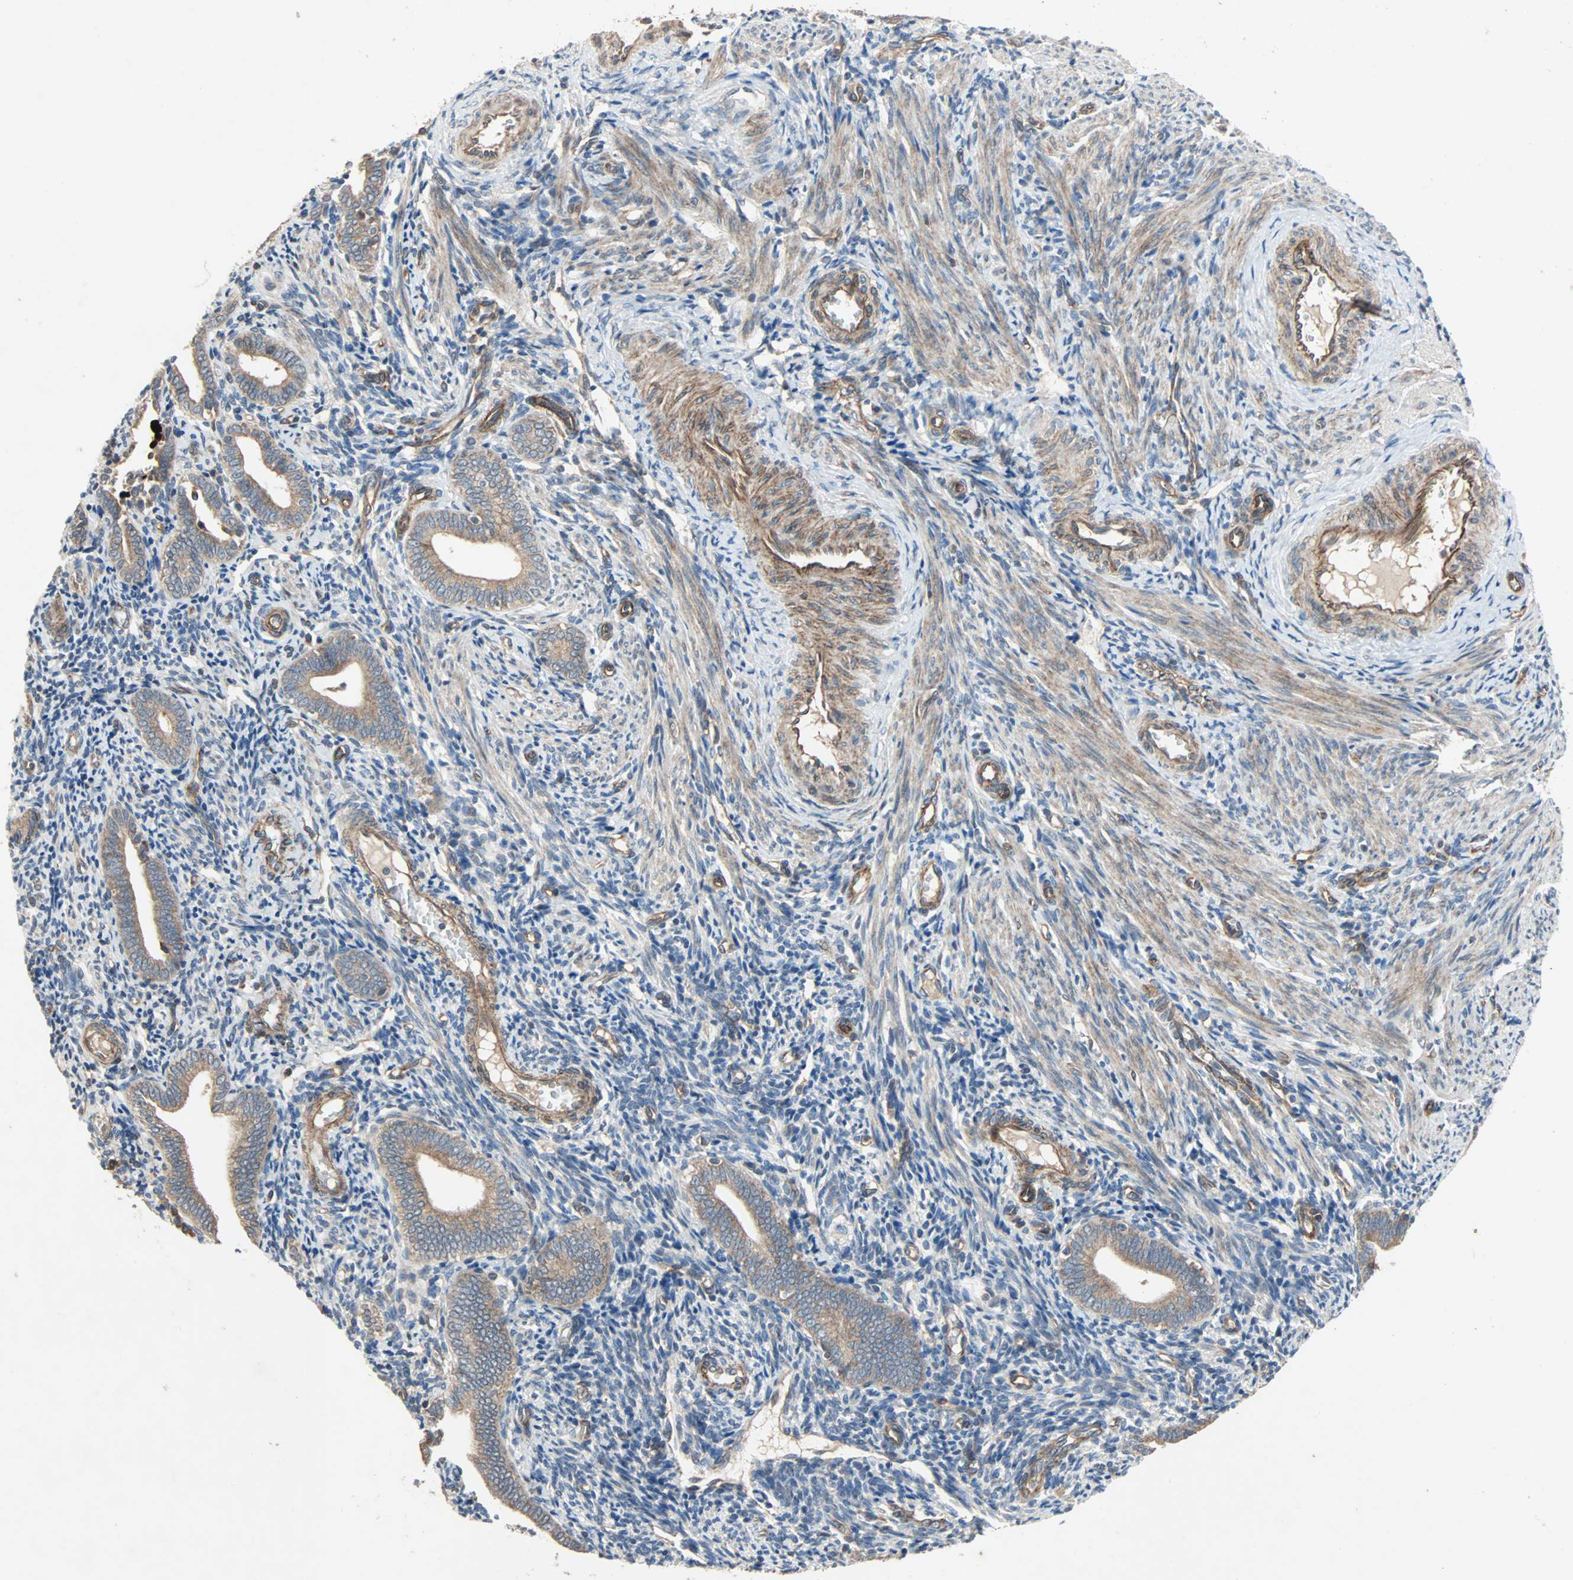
{"staining": {"intensity": "weak", "quantity": "25%-75%", "location": "cytoplasmic/membranous"}, "tissue": "endometrium", "cell_type": "Cells in endometrial stroma", "image_type": "normal", "snomed": [{"axis": "morphology", "description": "Normal tissue, NOS"}, {"axis": "topography", "description": "Uterus"}, {"axis": "topography", "description": "Endometrium"}], "caption": "IHC (DAB (3,3'-diaminobenzidine)) staining of unremarkable human endometrium displays weak cytoplasmic/membranous protein expression in about 25%-75% of cells in endometrial stroma. (DAB (3,3'-diaminobenzidine) IHC, brown staining for protein, blue staining for nuclei).", "gene": "XYLT1", "patient": {"sex": "female", "age": 33}}